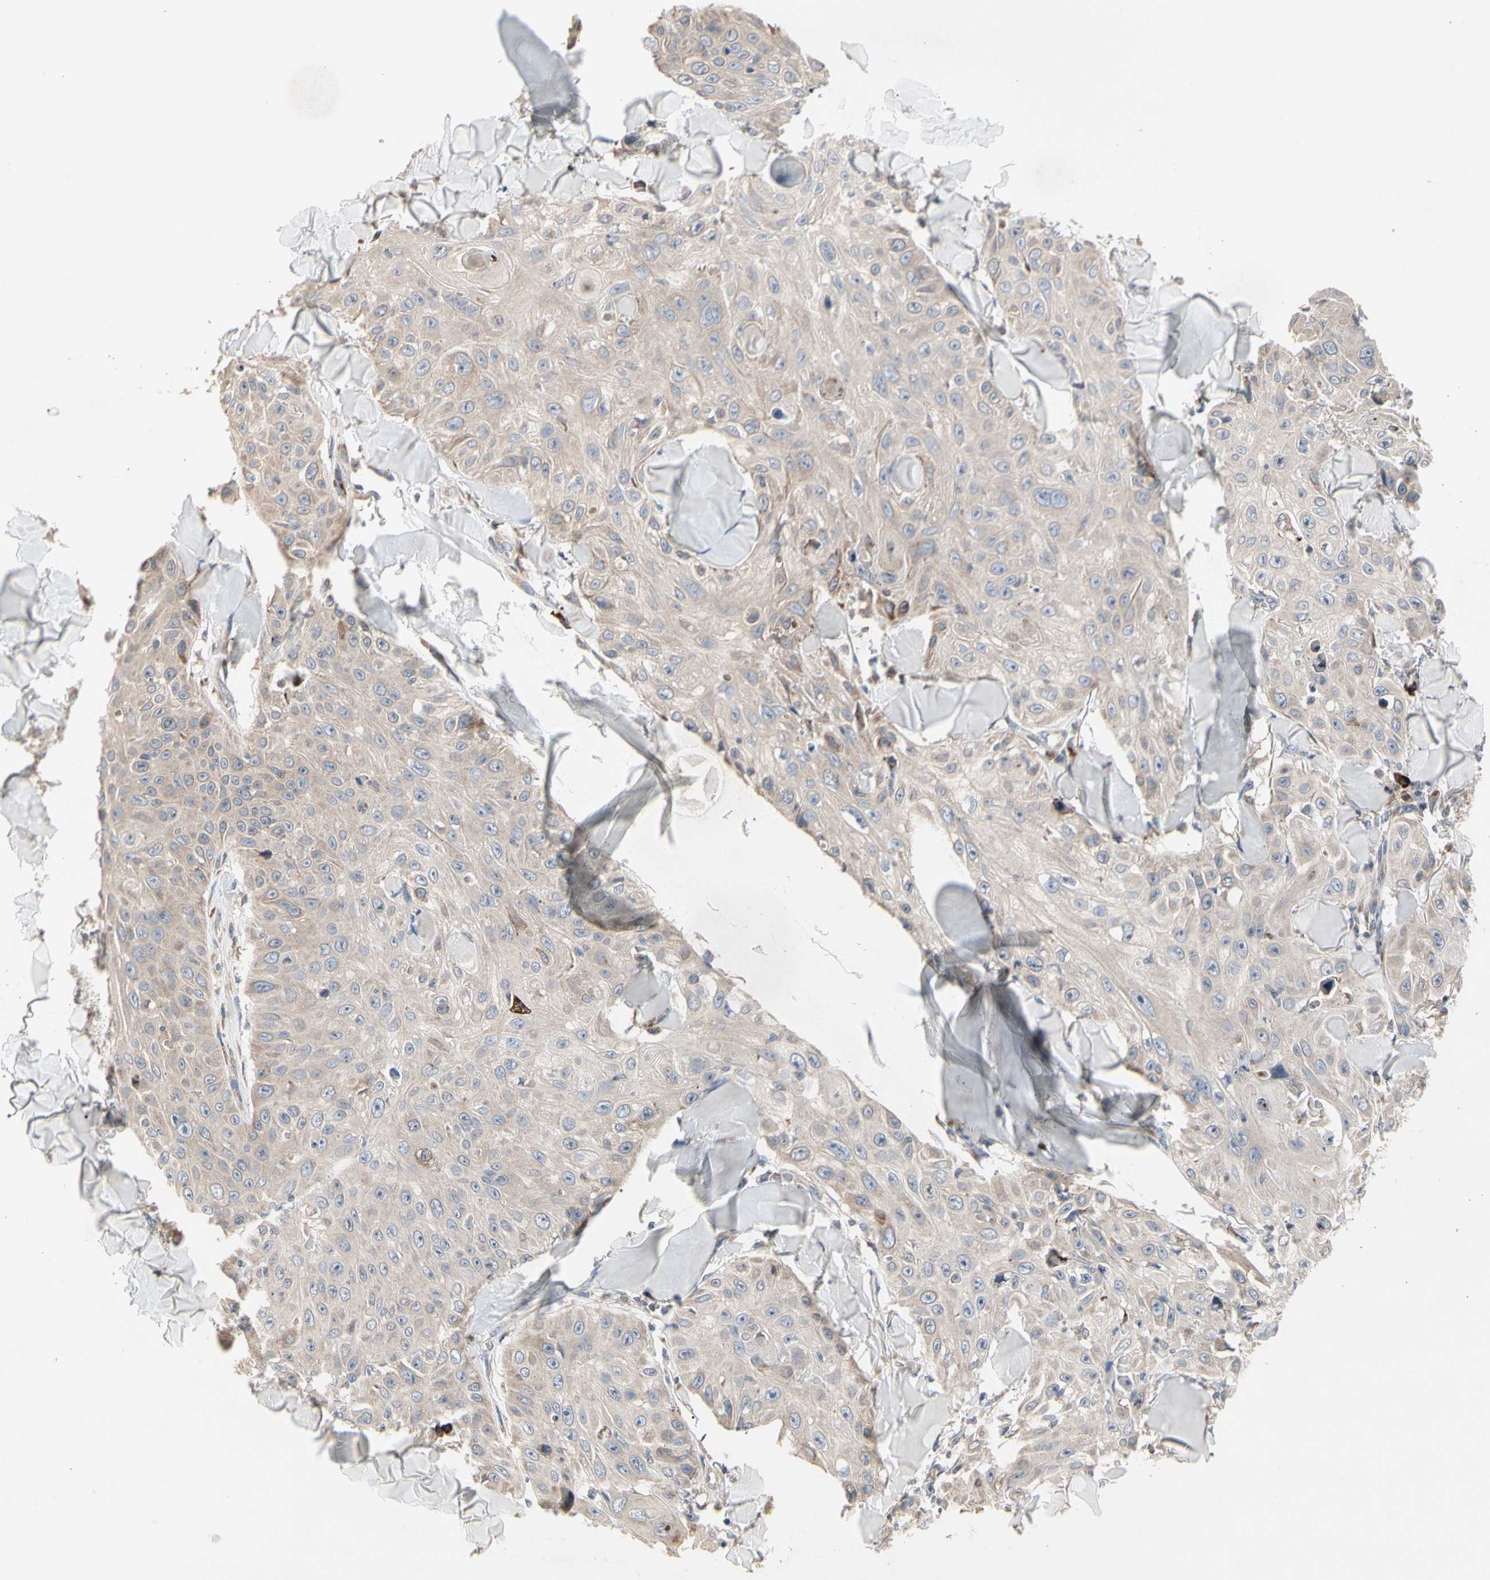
{"staining": {"intensity": "weak", "quantity": ">75%", "location": "cytoplasmic/membranous"}, "tissue": "skin cancer", "cell_type": "Tumor cells", "image_type": "cancer", "snomed": [{"axis": "morphology", "description": "Squamous cell carcinoma, NOS"}, {"axis": "topography", "description": "Skin"}], "caption": "Approximately >75% of tumor cells in skin cancer reveal weak cytoplasmic/membranous protein positivity as visualized by brown immunohistochemical staining.", "gene": "MMEL1", "patient": {"sex": "male", "age": 86}}